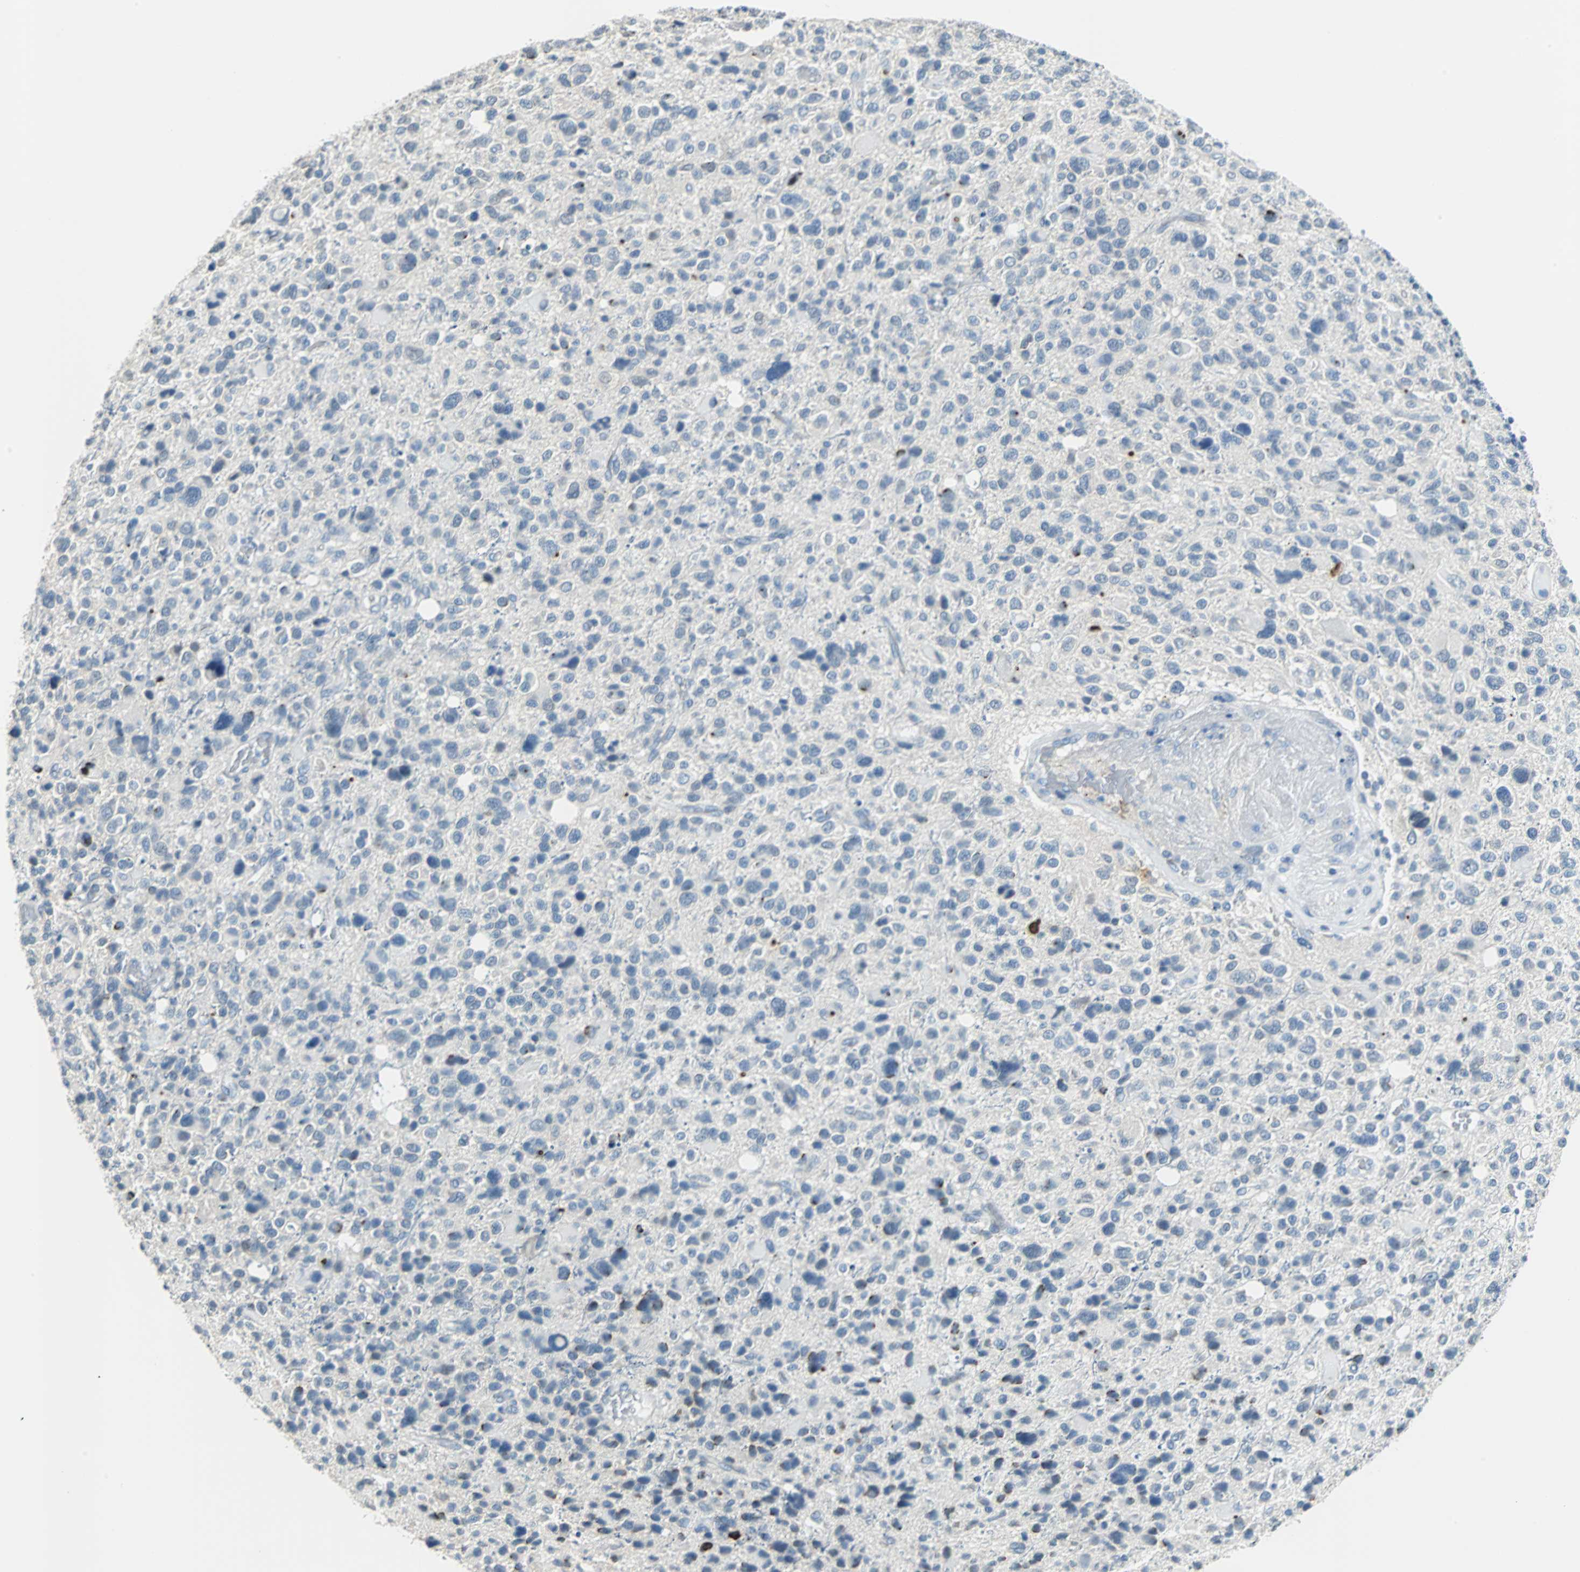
{"staining": {"intensity": "negative", "quantity": "none", "location": "none"}, "tissue": "glioma", "cell_type": "Tumor cells", "image_type": "cancer", "snomed": [{"axis": "morphology", "description": "Glioma, malignant, High grade"}, {"axis": "topography", "description": "Brain"}], "caption": "This is a histopathology image of IHC staining of glioma, which shows no staining in tumor cells. (Brightfield microscopy of DAB (3,3'-diaminobenzidine) immunohistochemistry (IHC) at high magnification).", "gene": "MUC7", "patient": {"sex": "male", "age": 48}}